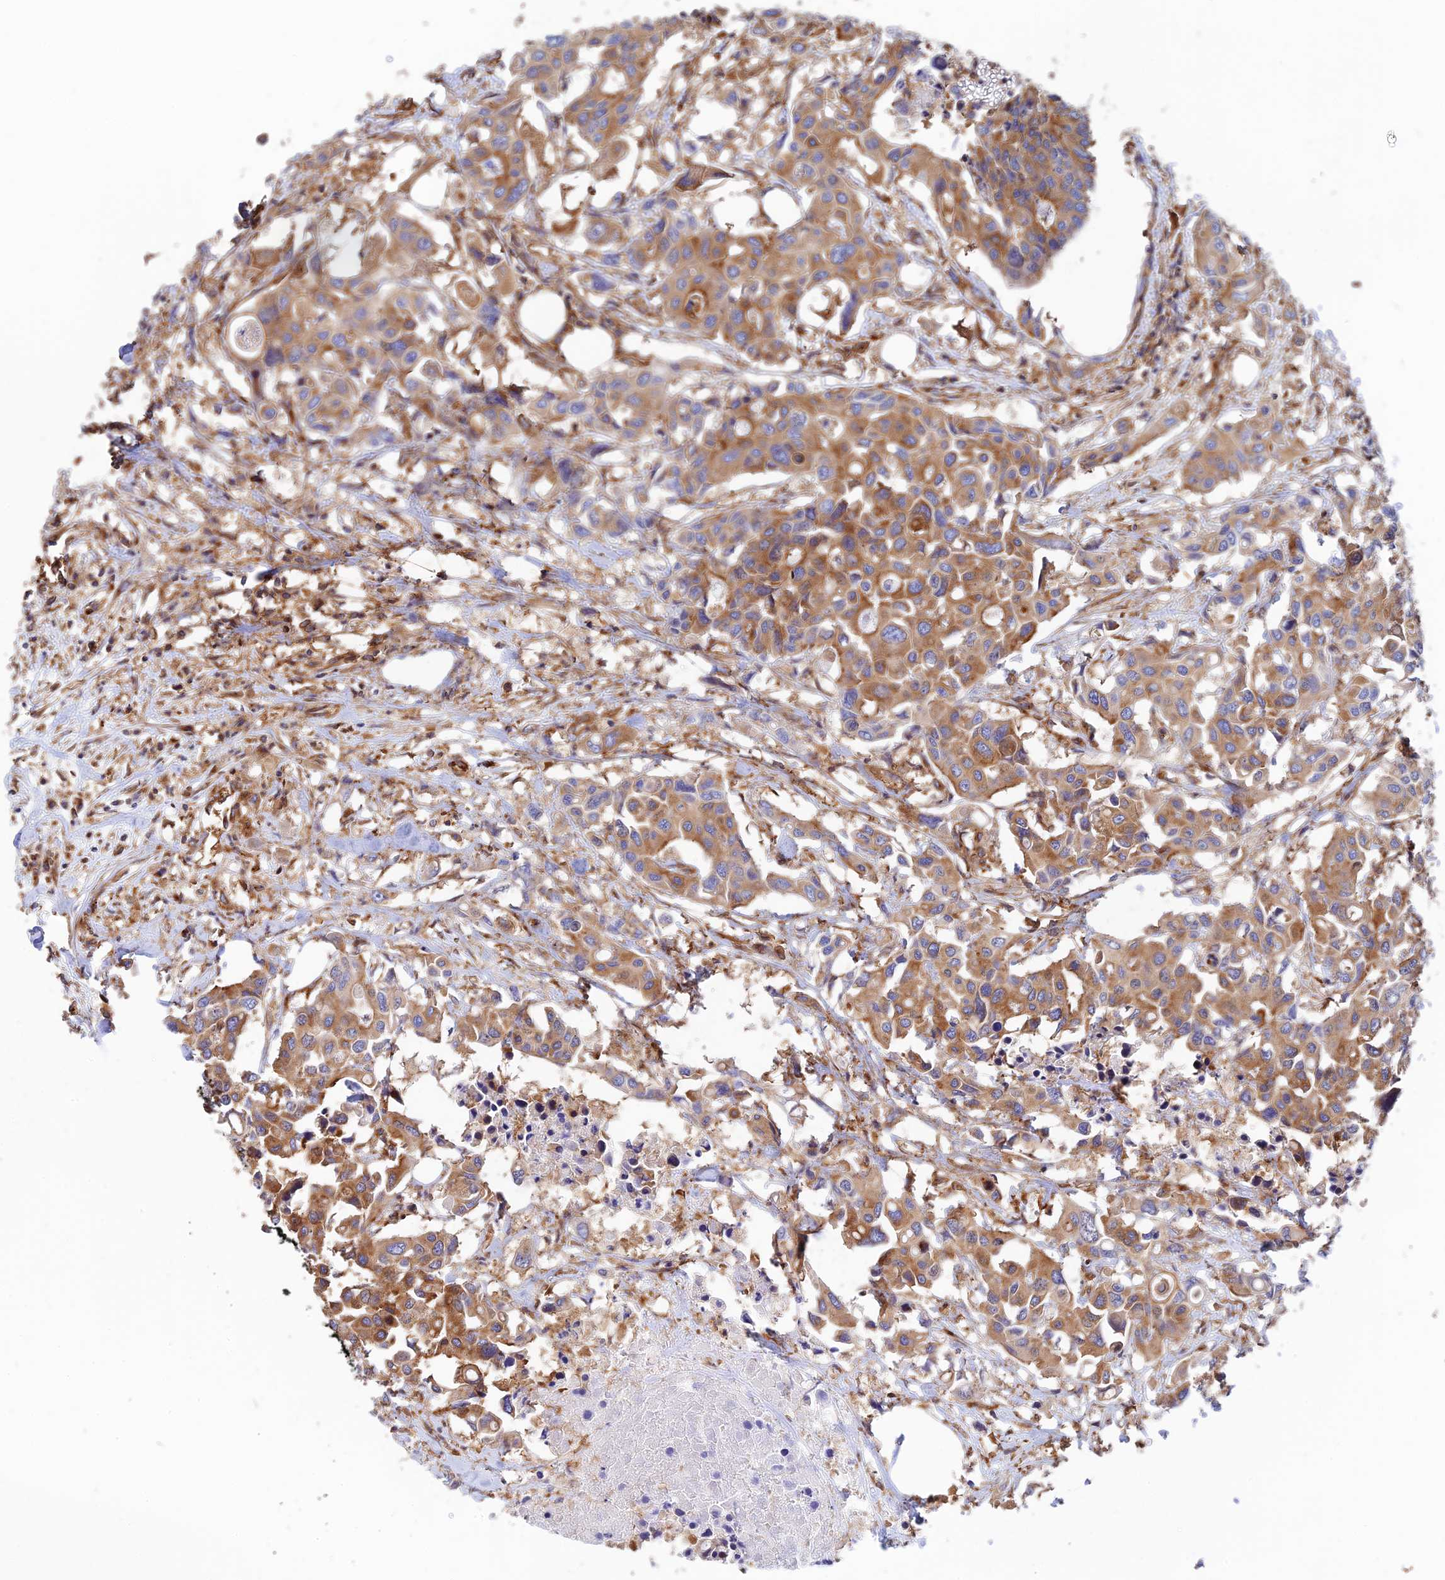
{"staining": {"intensity": "moderate", "quantity": ">75%", "location": "cytoplasmic/membranous"}, "tissue": "colorectal cancer", "cell_type": "Tumor cells", "image_type": "cancer", "snomed": [{"axis": "morphology", "description": "Adenocarcinoma, NOS"}, {"axis": "topography", "description": "Colon"}], "caption": "Moderate cytoplasmic/membranous protein staining is seen in about >75% of tumor cells in colorectal cancer.", "gene": "DCTN2", "patient": {"sex": "male", "age": 77}}